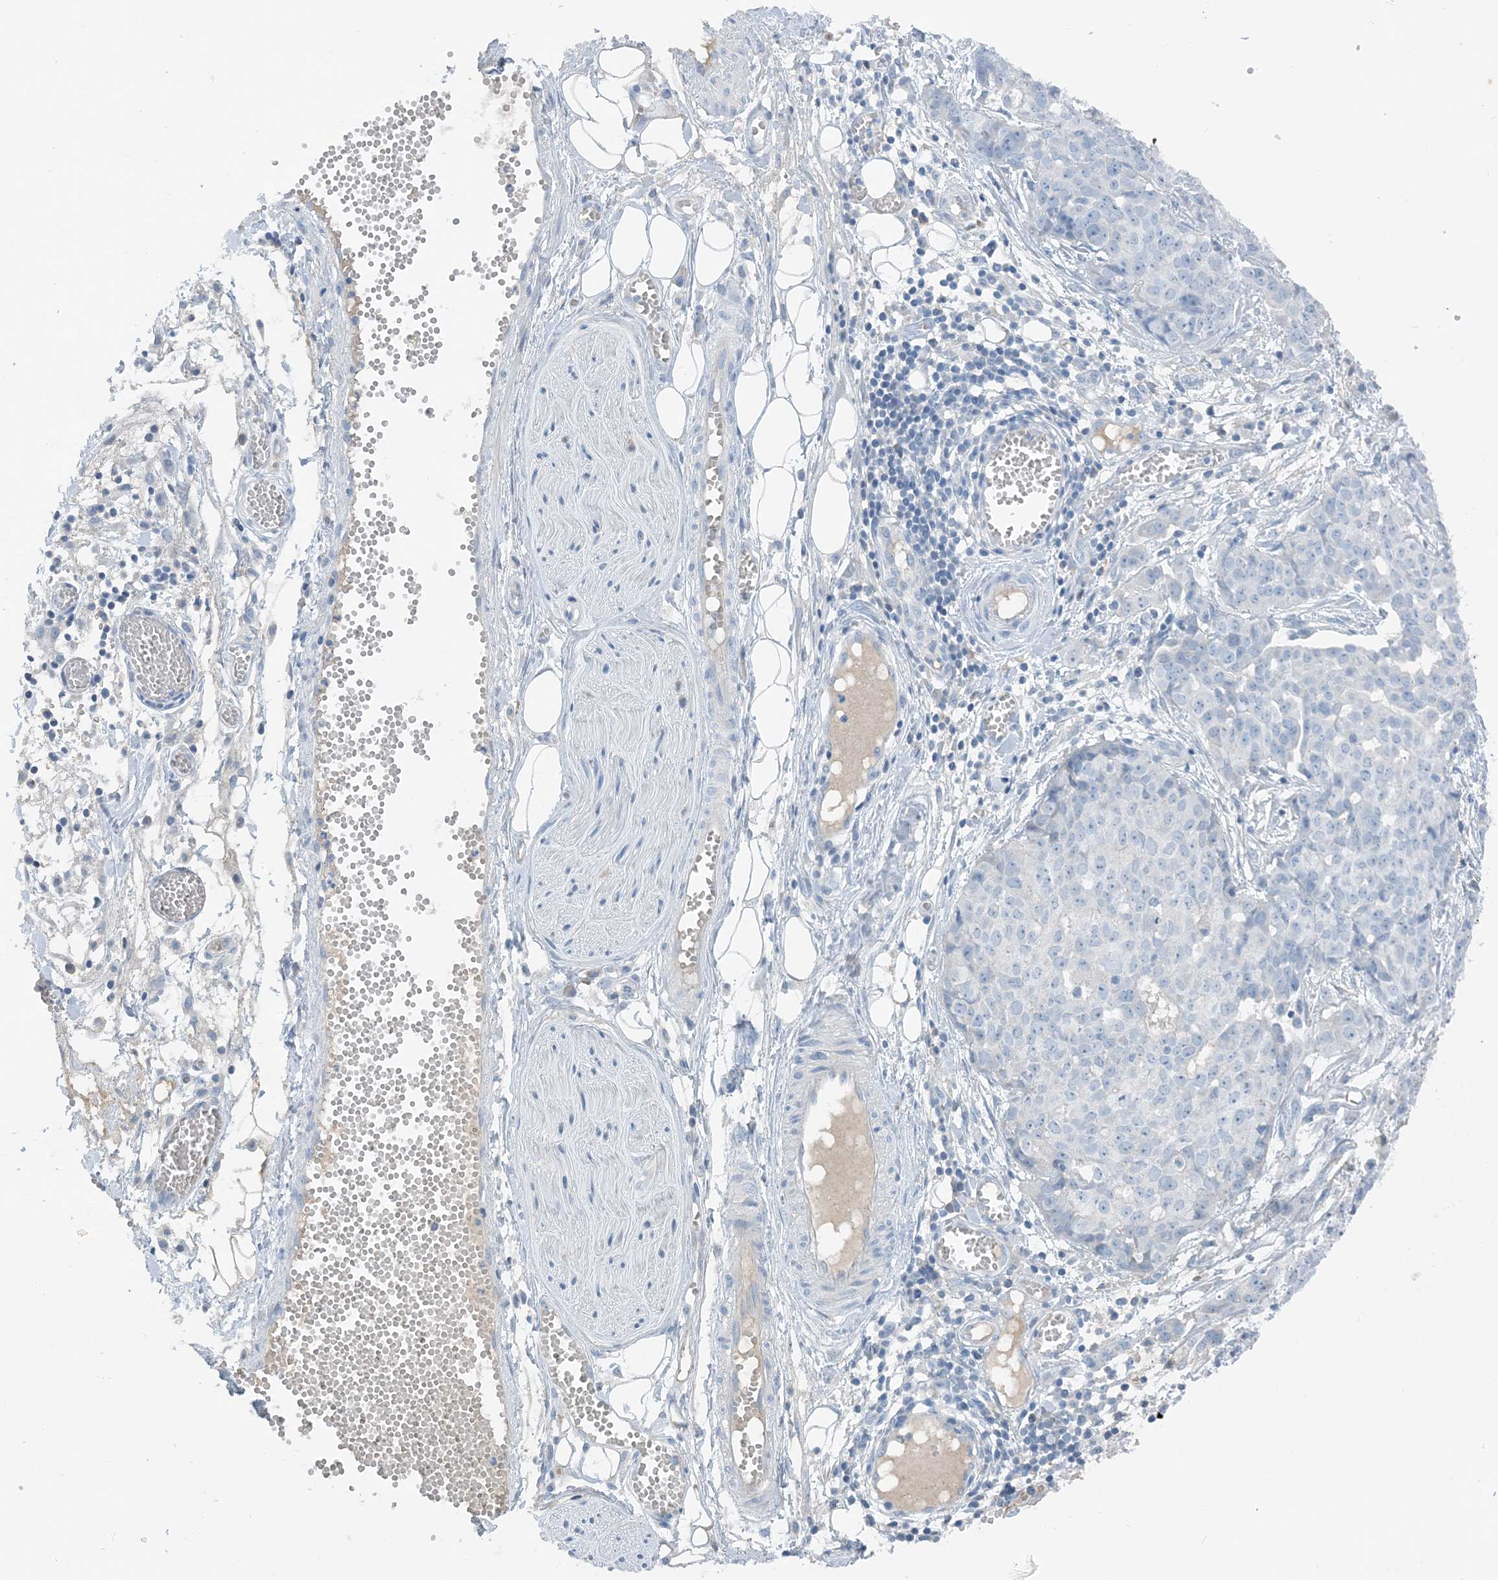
{"staining": {"intensity": "negative", "quantity": "none", "location": "none"}, "tissue": "ovarian cancer", "cell_type": "Tumor cells", "image_type": "cancer", "snomed": [{"axis": "morphology", "description": "Cystadenocarcinoma, serous, NOS"}, {"axis": "topography", "description": "Soft tissue"}, {"axis": "topography", "description": "Ovary"}], "caption": "Tumor cells are negative for protein expression in human ovarian cancer. The staining is performed using DAB brown chromogen with nuclei counter-stained in using hematoxylin.", "gene": "CTRL", "patient": {"sex": "female", "age": 57}}